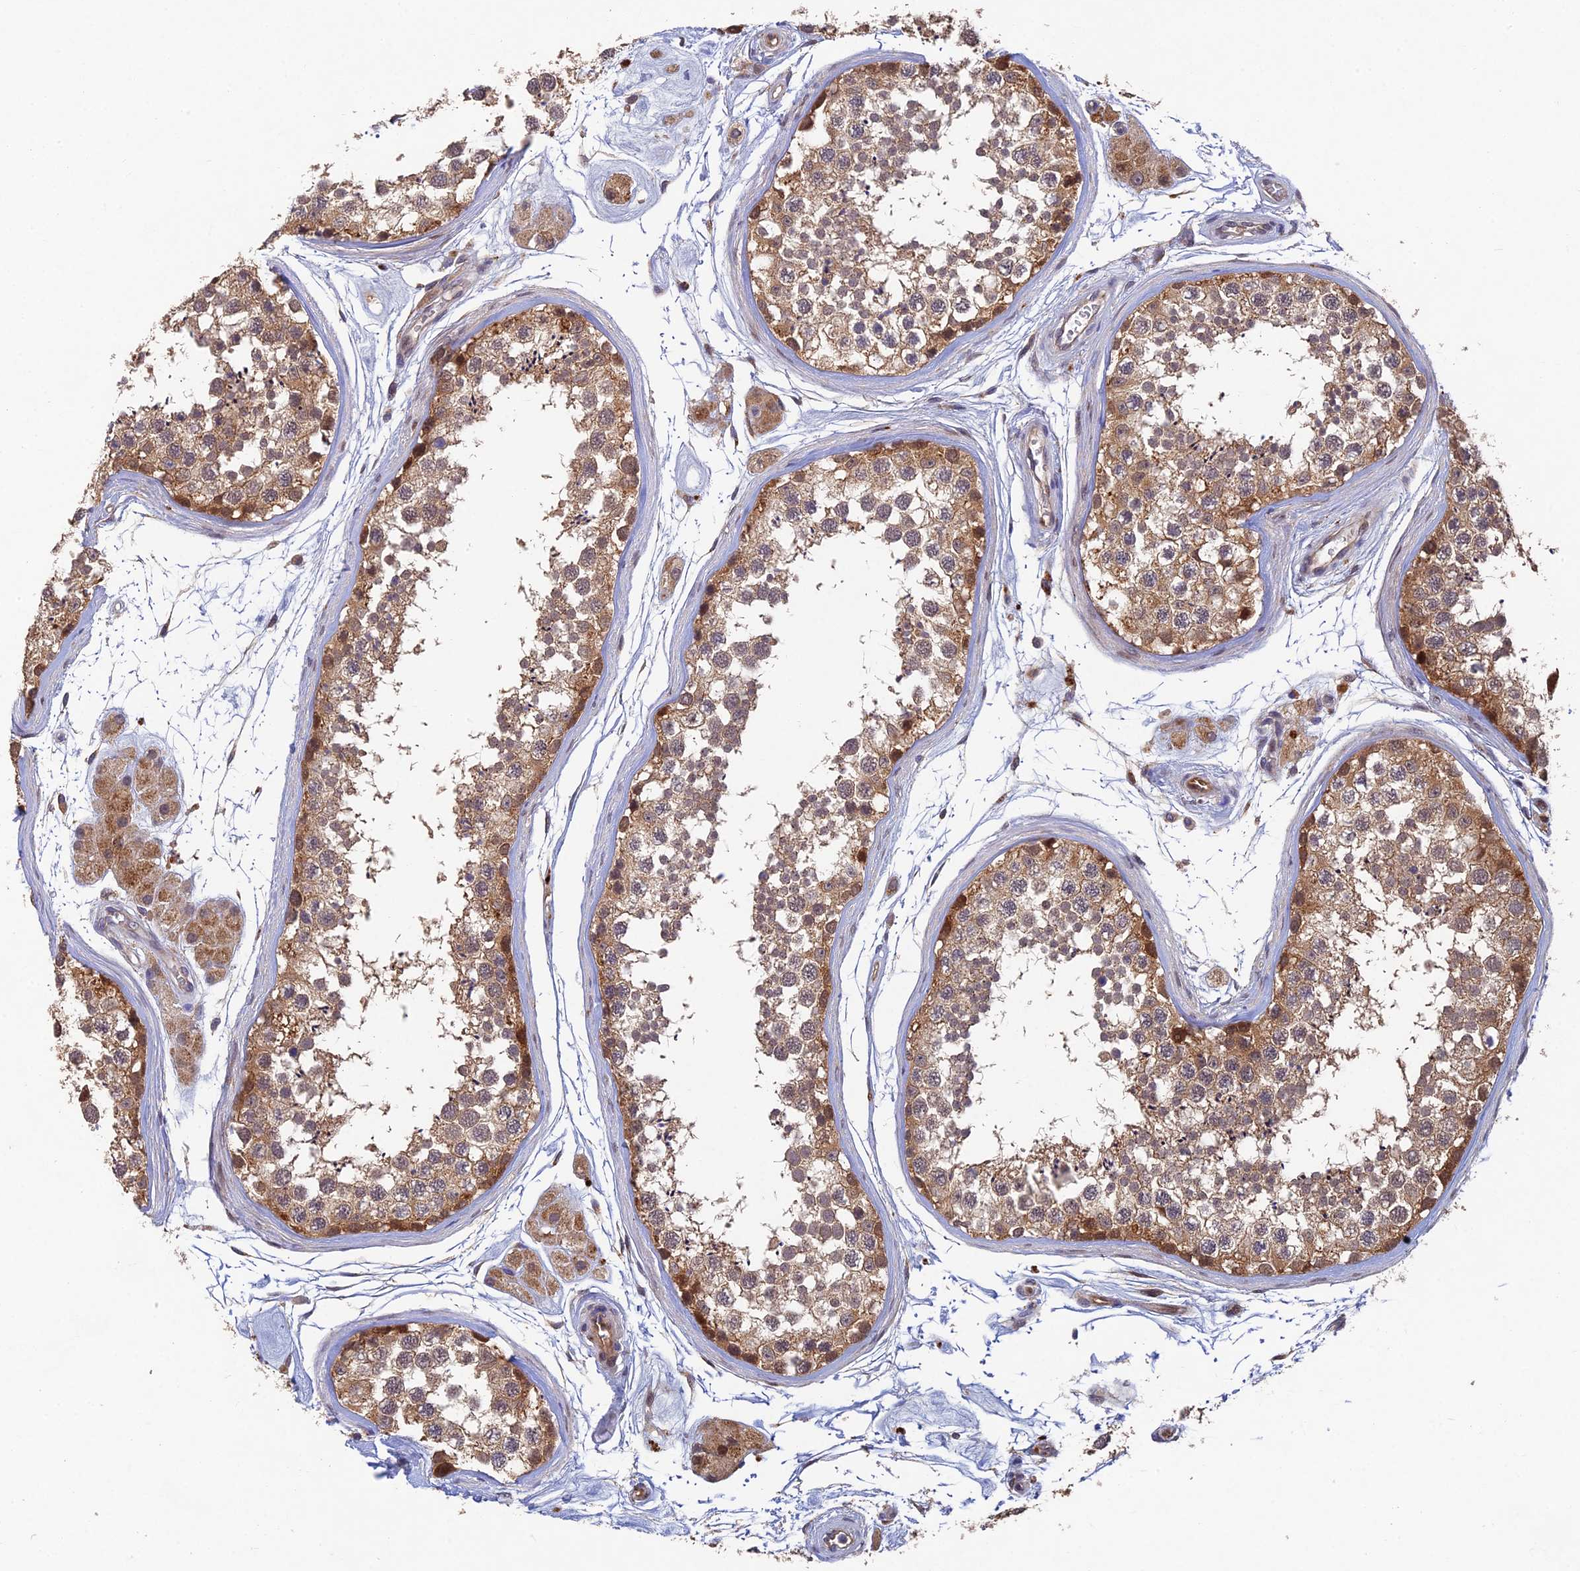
{"staining": {"intensity": "moderate", "quantity": ">75%", "location": "cytoplasmic/membranous"}, "tissue": "testis", "cell_type": "Cells in seminiferous ducts", "image_type": "normal", "snomed": [{"axis": "morphology", "description": "Normal tissue, NOS"}, {"axis": "topography", "description": "Testis"}], "caption": "Protein positivity by IHC shows moderate cytoplasmic/membranous staining in approximately >75% of cells in seminiferous ducts in benign testis.", "gene": "NSMCE1", "patient": {"sex": "male", "age": 56}}